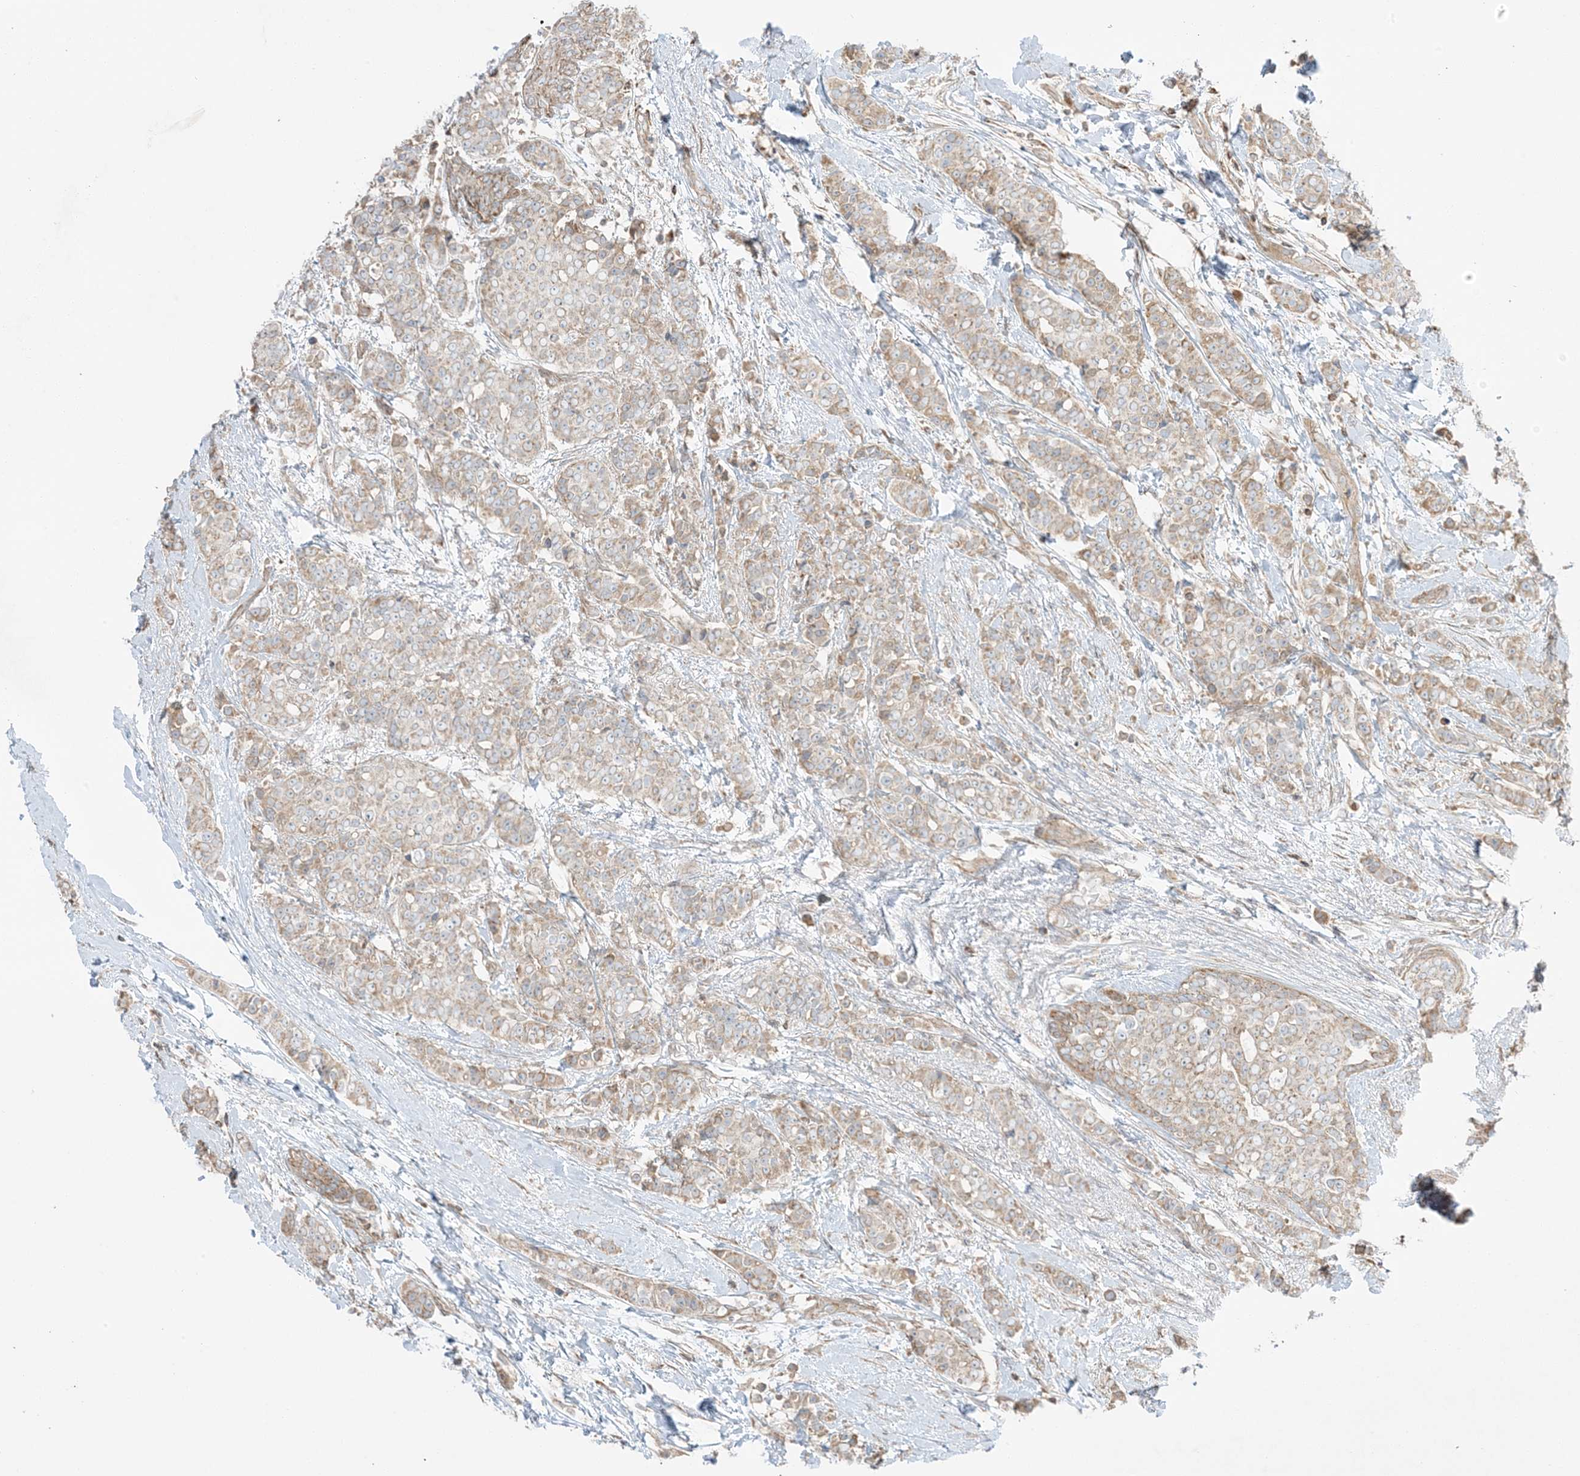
{"staining": {"intensity": "weak", "quantity": "25%-75%", "location": "cytoplasmic/membranous"}, "tissue": "breast cancer", "cell_type": "Tumor cells", "image_type": "cancer", "snomed": [{"axis": "morphology", "description": "Lobular carcinoma"}, {"axis": "topography", "description": "Breast"}], "caption": "Breast lobular carcinoma was stained to show a protein in brown. There is low levels of weak cytoplasmic/membranous expression in about 25%-75% of tumor cells. The staining was performed using DAB (3,3'-diaminobenzidine), with brown indicating positive protein expression. Nuclei are stained blue with hematoxylin.", "gene": "SLC25A12", "patient": {"sex": "female", "age": 51}}